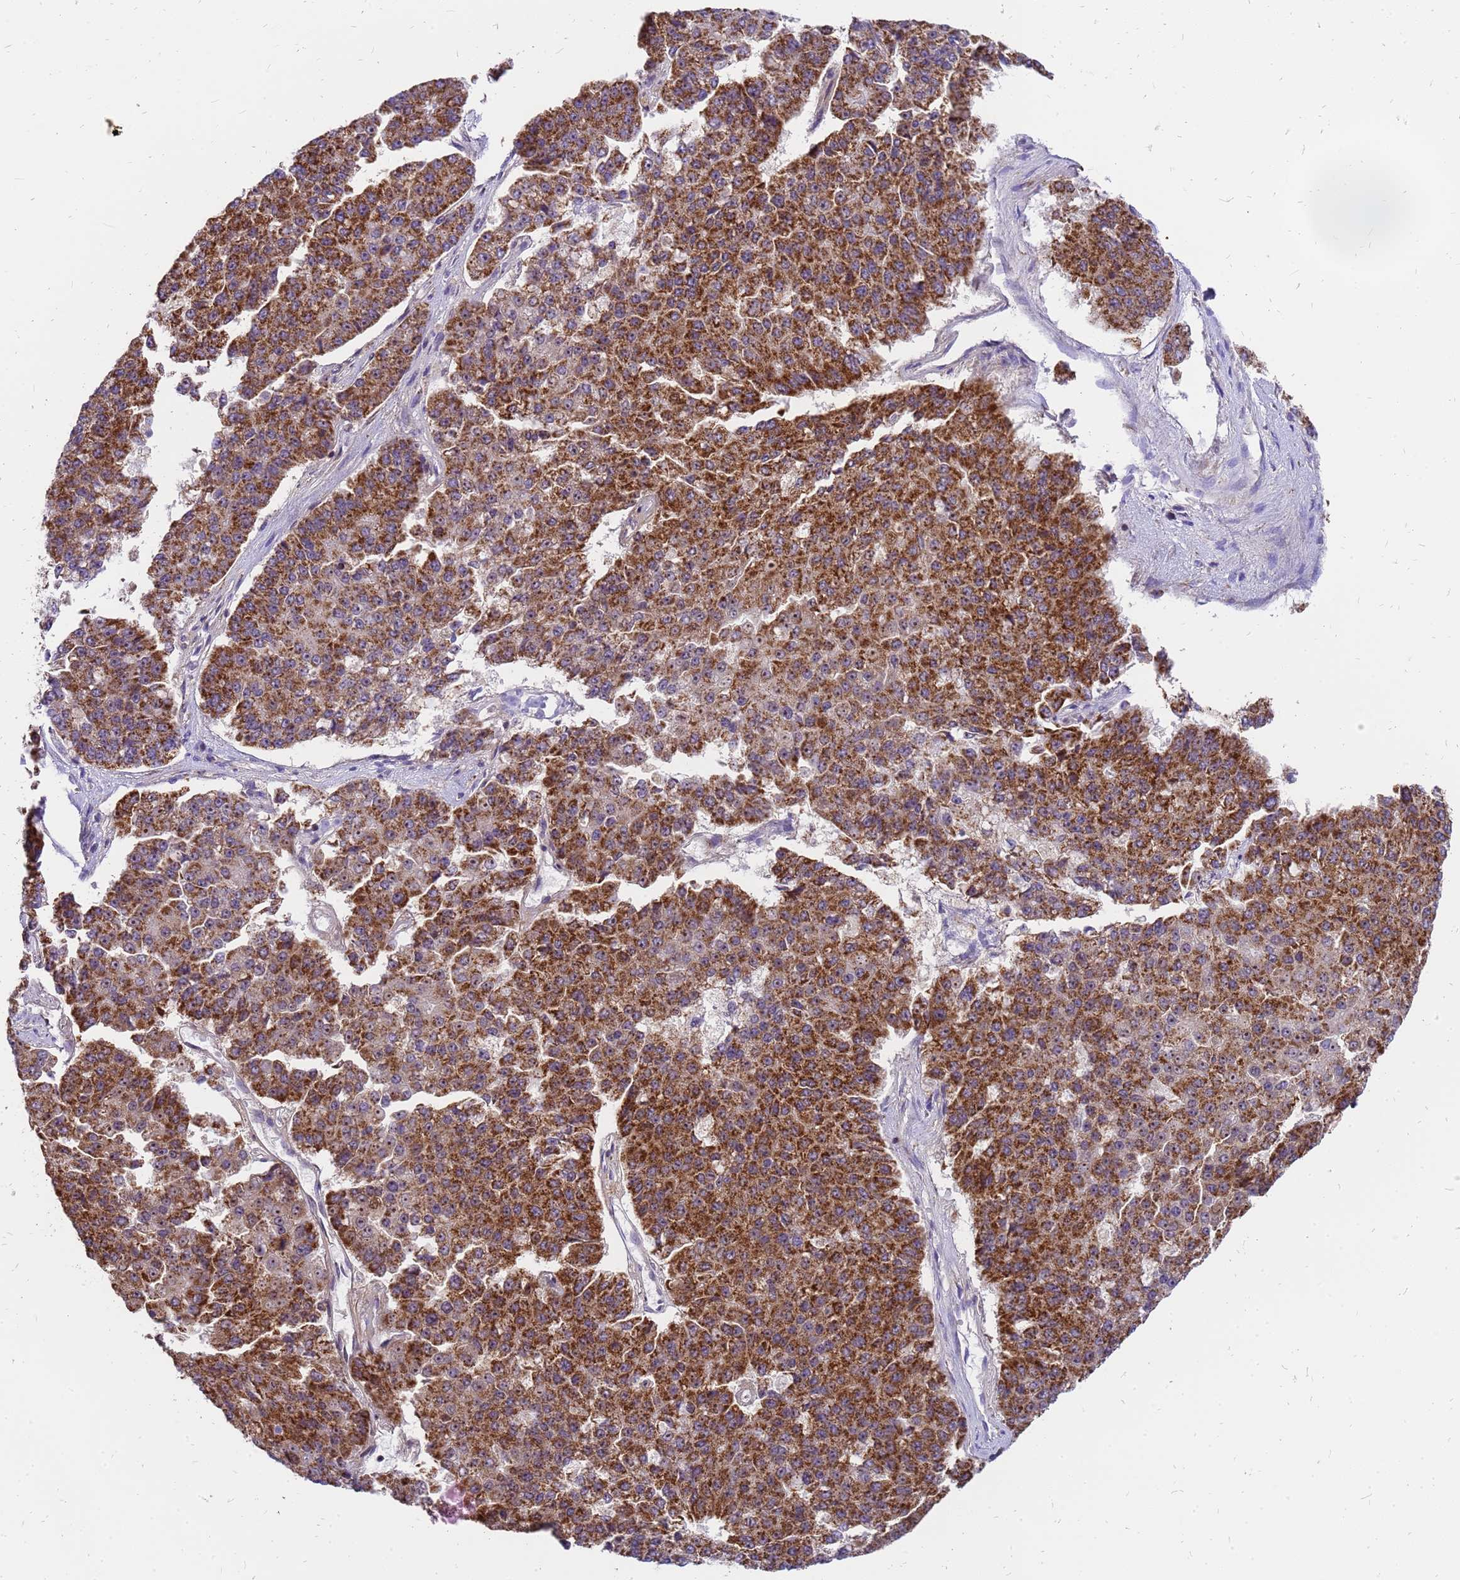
{"staining": {"intensity": "strong", "quantity": ">75%", "location": "cytoplasmic/membranous"}, "tissue": "pancreatic cancer", "cell_type": "Tumor cells", "image_type": "cancer", "snomed": [{"axis": "morphology", "description": "Adenocarcinoma, NOS"}, {"axis": "topography", "description": "Pancreas"}], "caption": "Pancreatic adenocarcinoma stained for a protein shows strong cytoplasmic/membranous positivity in tumor cells.", "gene": "MRPS26", "patient": {"sex": "male", "age": 50}}